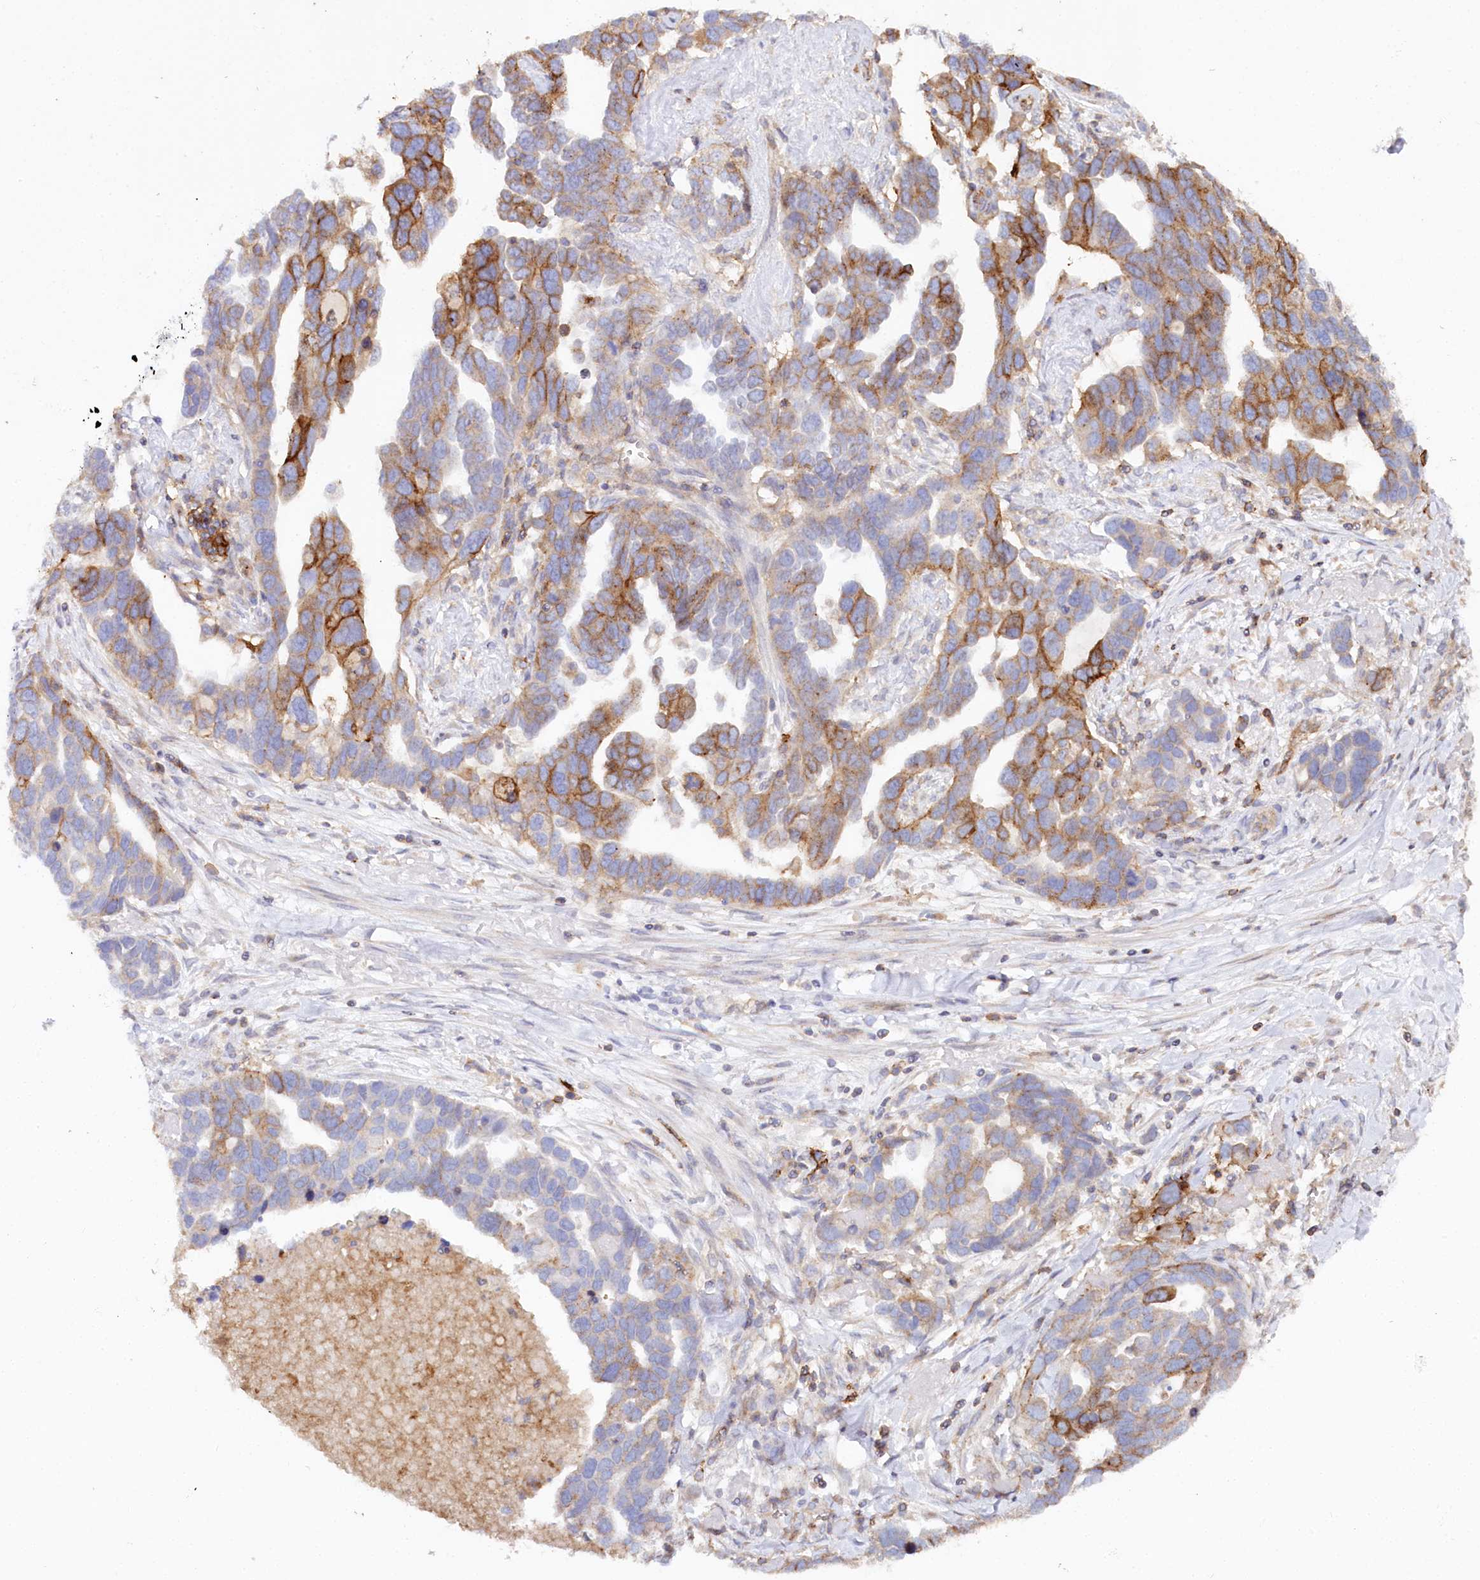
{"staining": {"intensity": "moderate", "quantity": "25%-75%", "location": "cytoplasmic/membranous"}, "tissue": "ovarian cancer", "cell_type": "Tumor cells", "image_type": "cancer", "snomed": [{"axis": "morphology", "description": "Cystadenocarcinoma, serous, NOS"}, {"axis": "topography", "description": "Ovary"}], "caption": "The histopathology image shows a brown stain indicating the presence of a protein in the cytoplasmic/membranous of tumor cells in ovarian cancer.", "gene": "RBP5", "patient": {"sex": "female", "age": 54}}